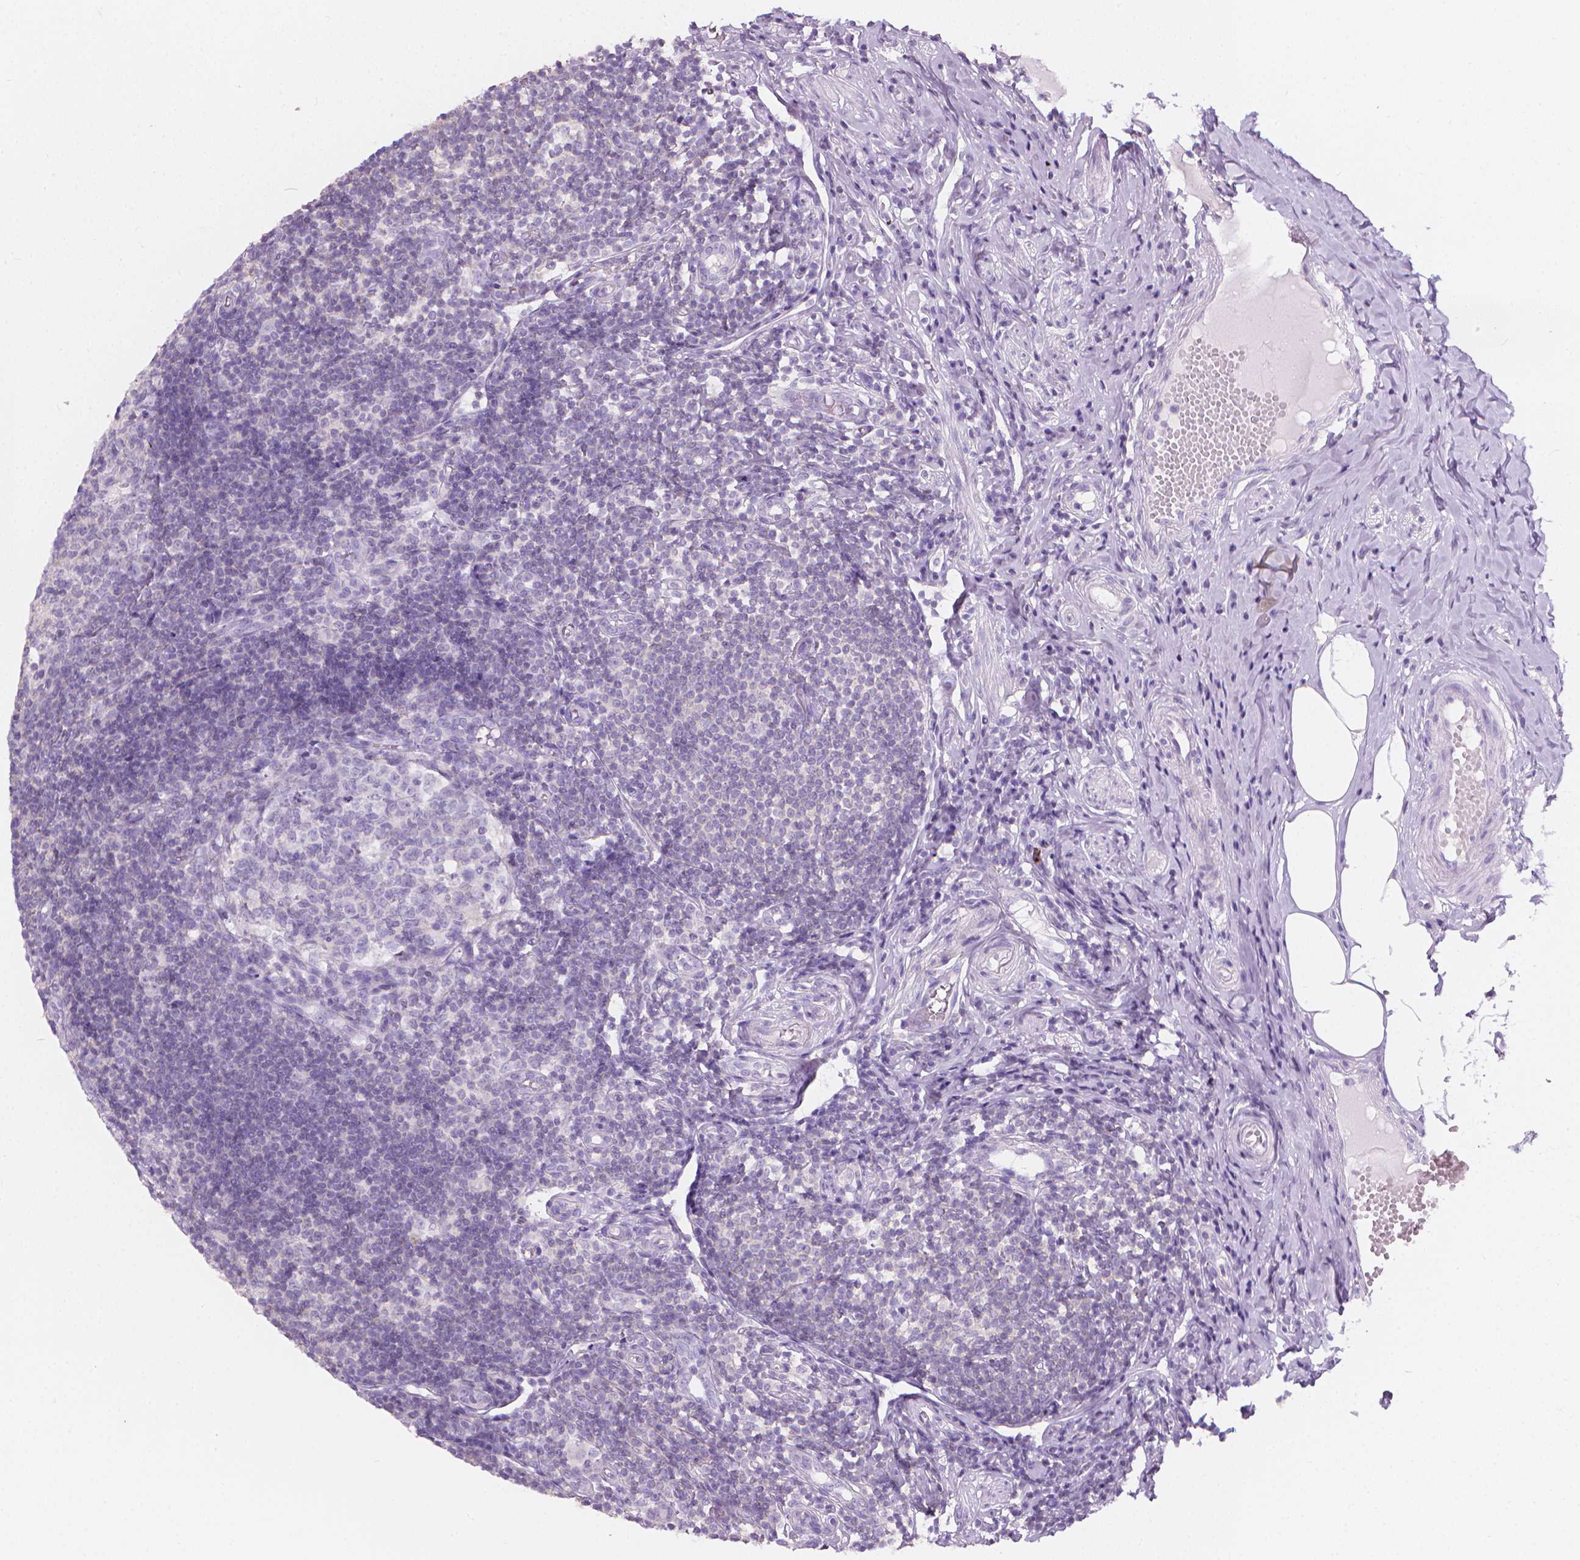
{"staining": {"intensity": "weak", "quantity": "<25%", "location": "cytoplasmic/membranous"}, "tissue": "appendix", "cell_type": "Glandular cells", "image_type": "normal", "snomed": [{"axis": "morphology", "description": "Normal tissue, NOS"}, {"axis": "topography", "description": "Appendix"}], "caption": "This is a image of immunohistochemistry staining of benign appendix, which shows no expression in glandular cells.", "gene": "DCAF8L1", "patient": {"sex": "male", "age": 18}}